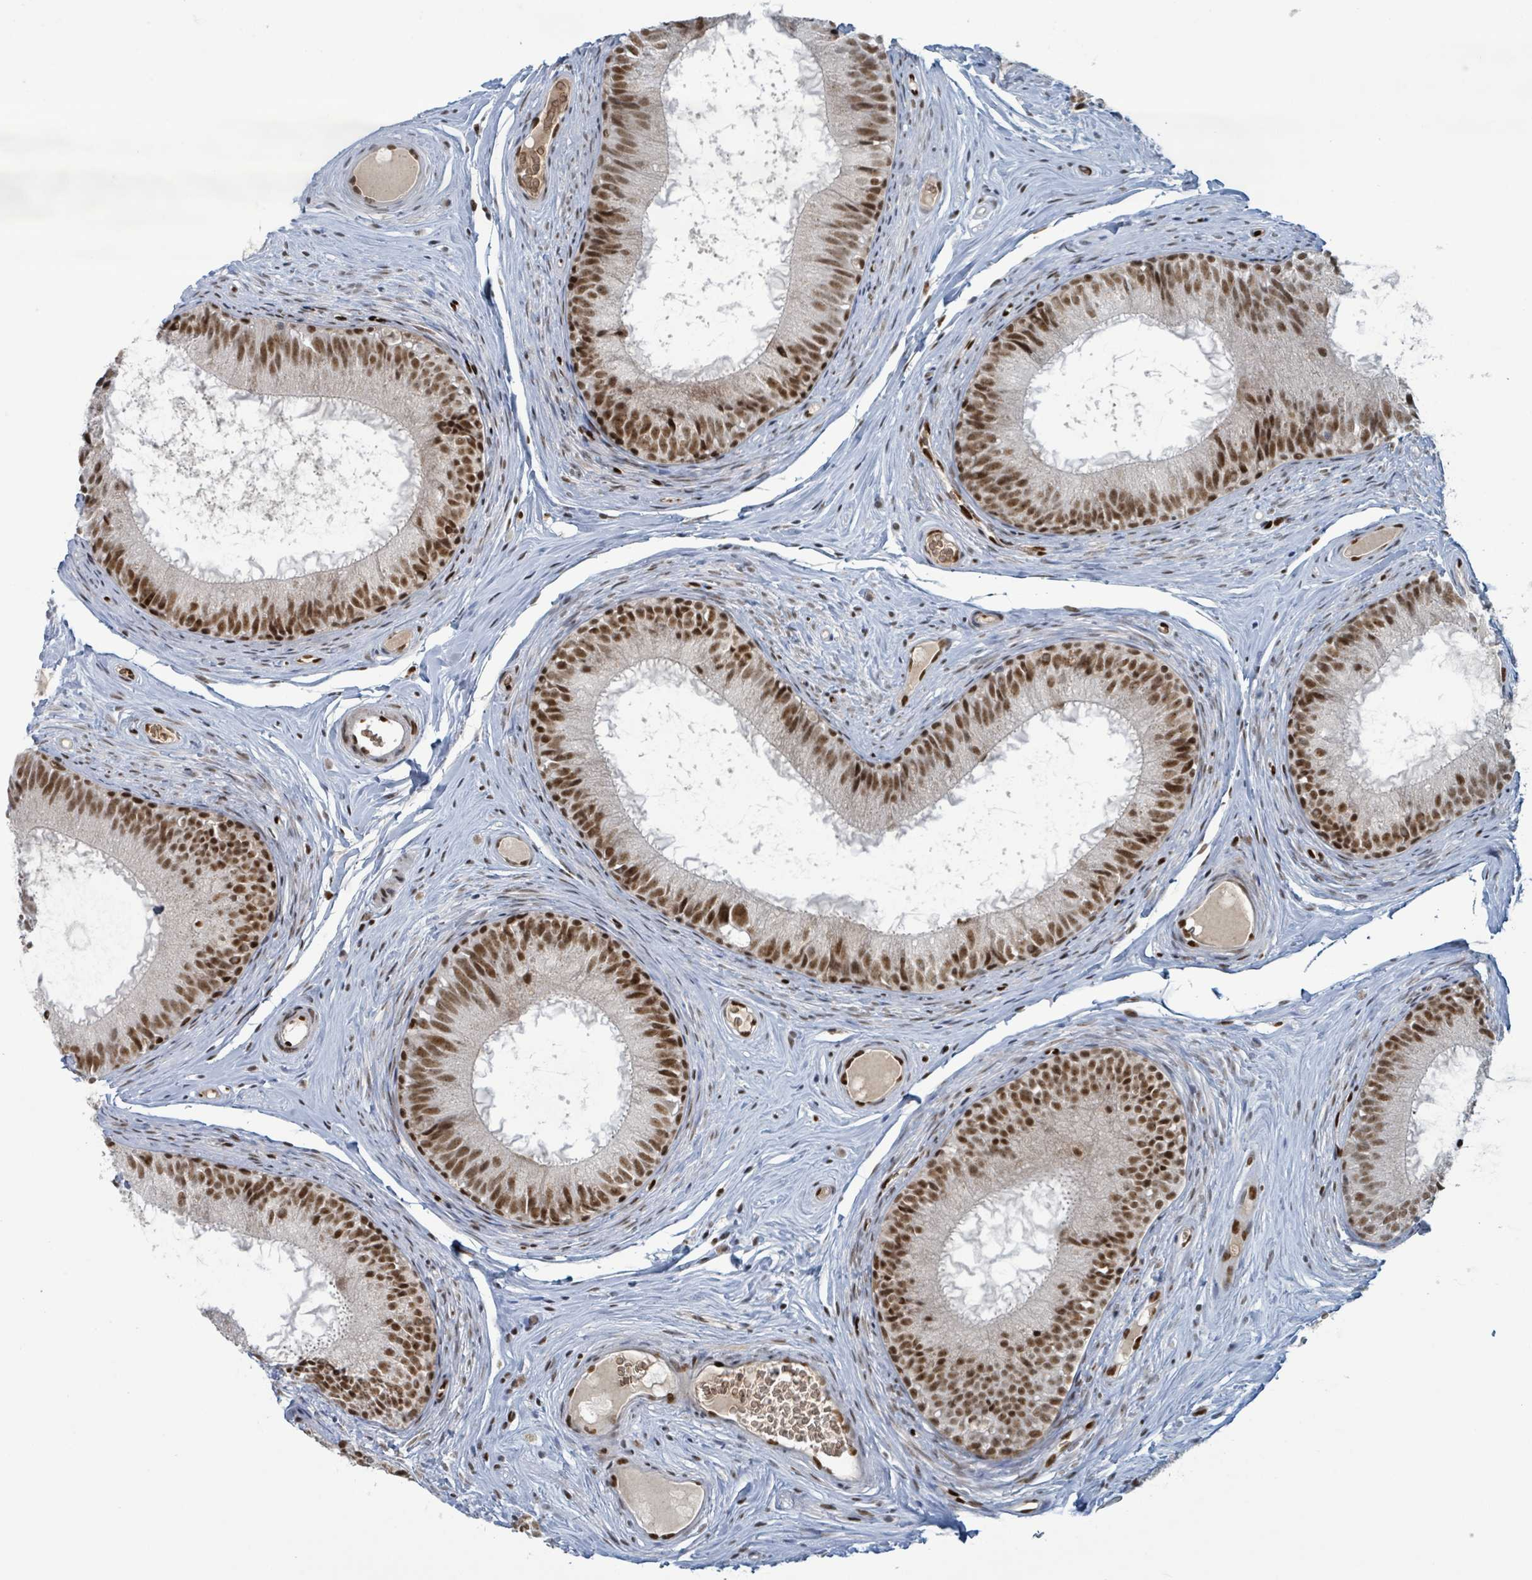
{"staining": {"intensity": "strong", "quantity": ">75%", "location": "nuclear"}, "tissue": "epididymis", "cell_type": "Glandular cells", "image_type": "normal", "snomed": [{"axis": "morphology", "description": "Normal tissue, NOS"}, {"axis": "topography", "description": "Epididymis"}], "caption": "Immunohistochemical staining of normal human epididymis demonstrates >75% levels of strong nuclear protein staining in approximately >75% of glandular cells. Using DAB (3,3'-diaminobenzidine) (brown) and hematoxylin (blue) stains, captured at high magnification using brightfield microscopy.", "gene": "KLF3", "patient": {"sex": "male", "age": 25}}